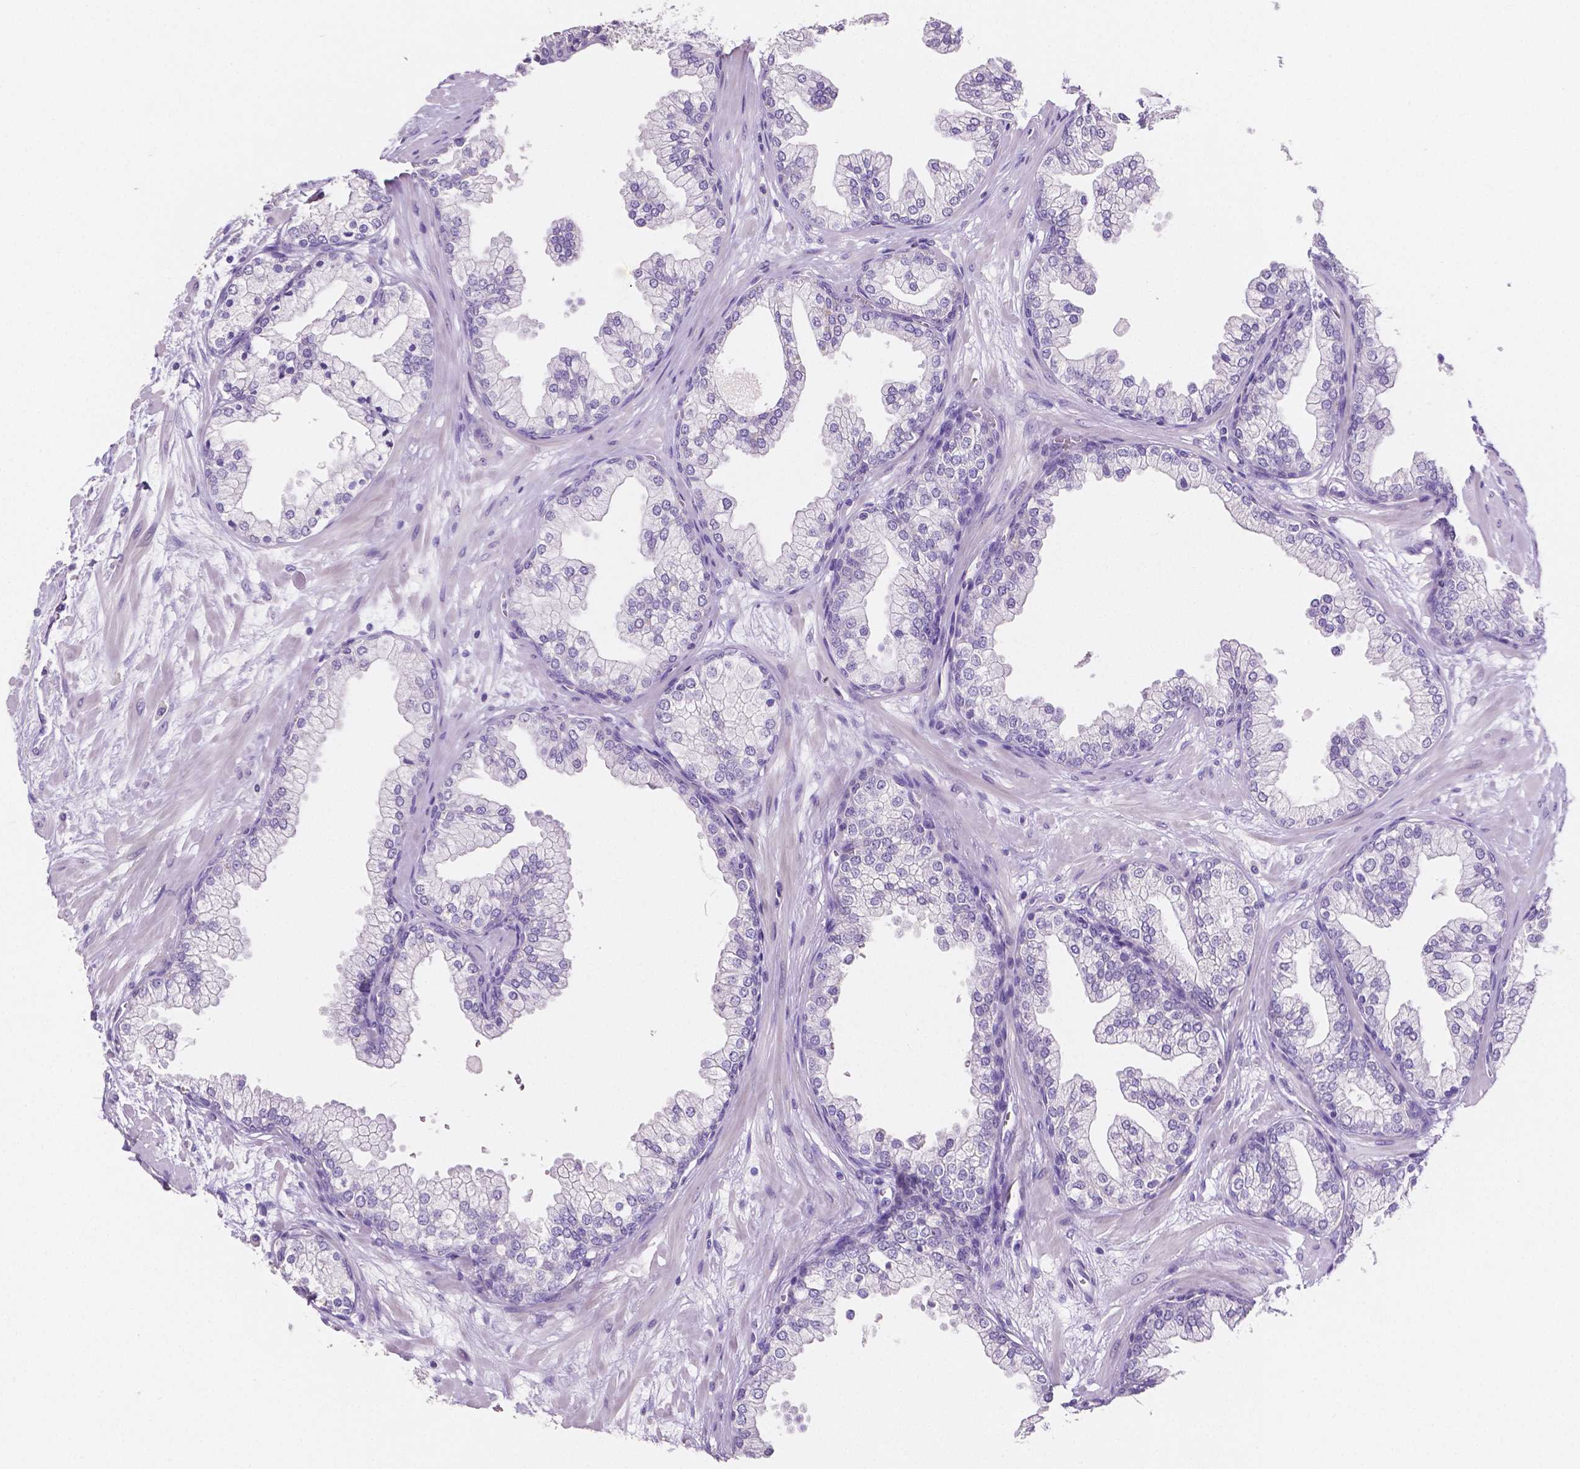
{"staining": {"intensity": "negative", "quantity": "none", "location": "none"}, "tissue": "prostate", "cell_type": "Glandular cells", "image_type": "normal", "snomed": [{"axis": "morphology", "description": "Normal tissue, NOS"}, {"axis": "topography", "description": "Prostate"}, {"axis": "topography", "description": "Peripheral nerve tissue"}], "caption": "The immunohistochemistry image has no significant positivity in glandular cells of prostate.", "gene": "SLC22A2", "patient": {"sex": "male", "age": 61}}